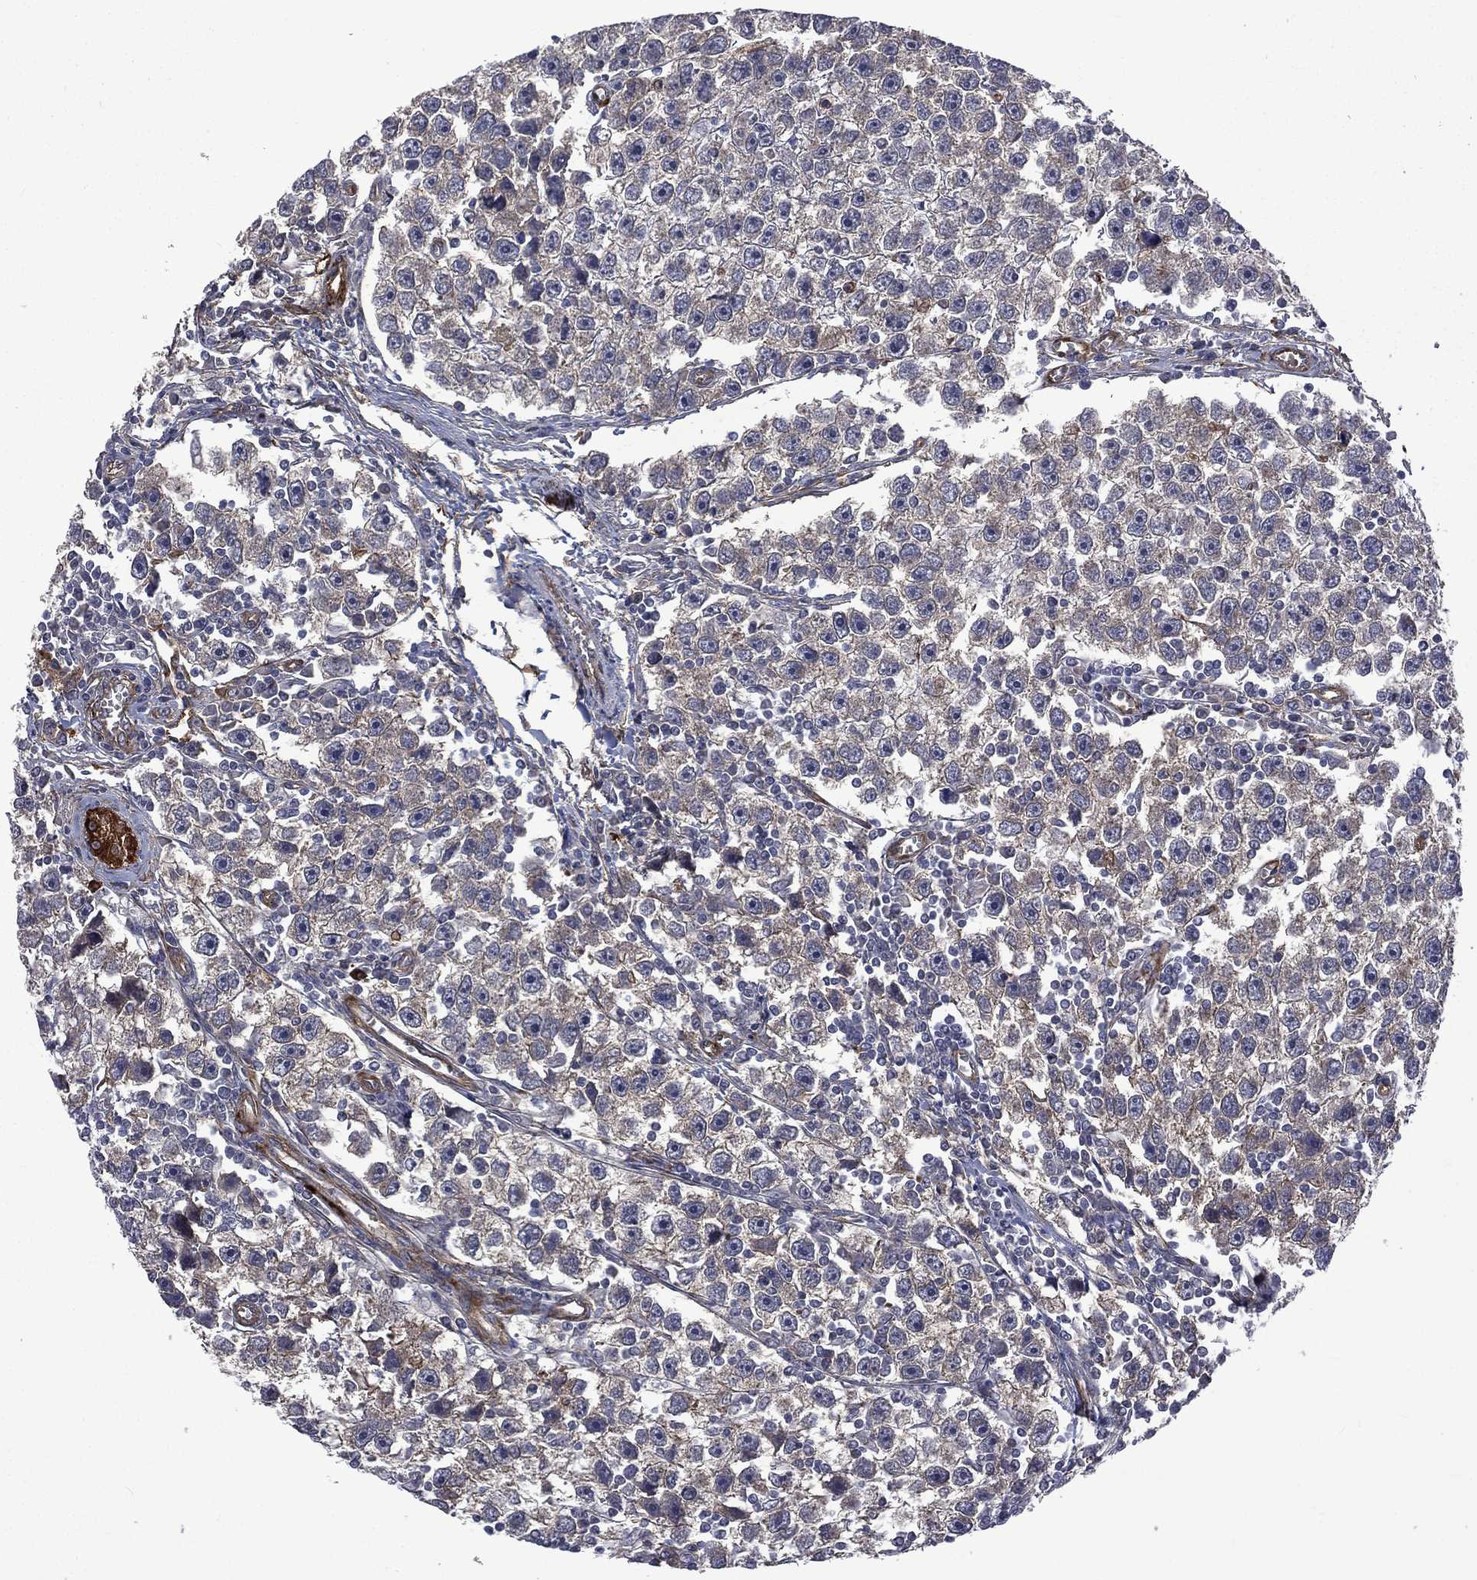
{"staining": {"intensity": "negative", "quantity": "none", "location": "none"}, "tissue": "testis cancer", "cell_type": "Tumor cells", "image_type": "cancer", "snomed": [{"axis": "morphology", "description": "Seminoma, NOS"}, {"axis": "topography", "description": "Testis"}], "caption": "Protein analysis of seminoma (testis) displays no significant positivity in tumor cells. (DAB (3,3'-diaminobenzidine) IHC, high magnification).", "gene": "PPFIBP1", "patient": {"sex": "male", "age": 30}}